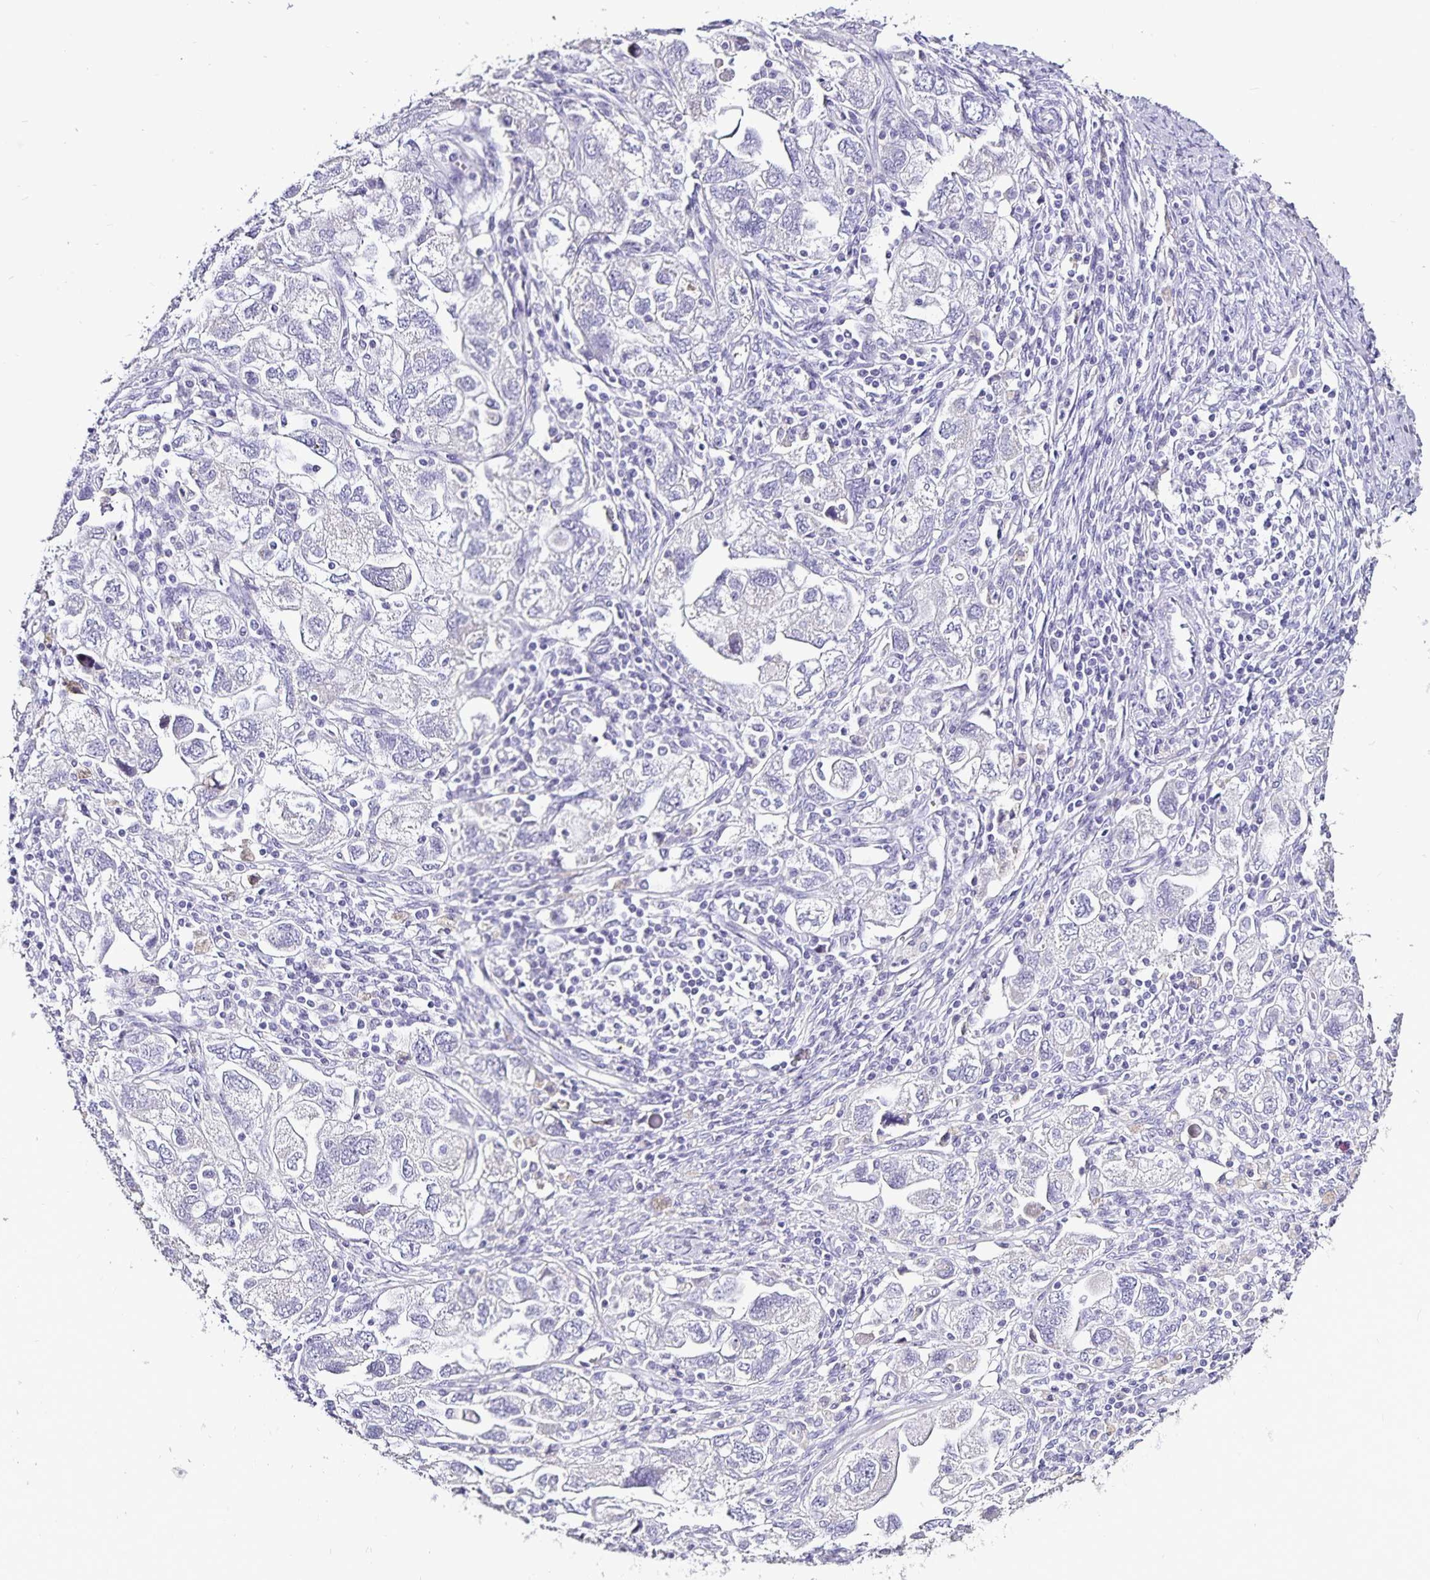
{"staining": {"intensity": "negative", "quantity": "none", "location": "none"}, "tissue": "ovarian cancer", "cell_type": "Tumor cells", "image_type": "cancer", "snomed": [{"axis": "morphology", "description": "Carcinoma, NOS"}, {"axis": "morphology", "description": "Cystadenocarcinoma, serous, NOS"}, {"axis": "topography", "description": "Ovary"}], "caption": "Human ovarian cancer (serous cystadenocarcinoma) stained for a protein using immunohistochemistry (IHC) demonstrates no expression in tumor cells.", "gene": "CA12", "patient": {"sex": "female", "age": 69}}